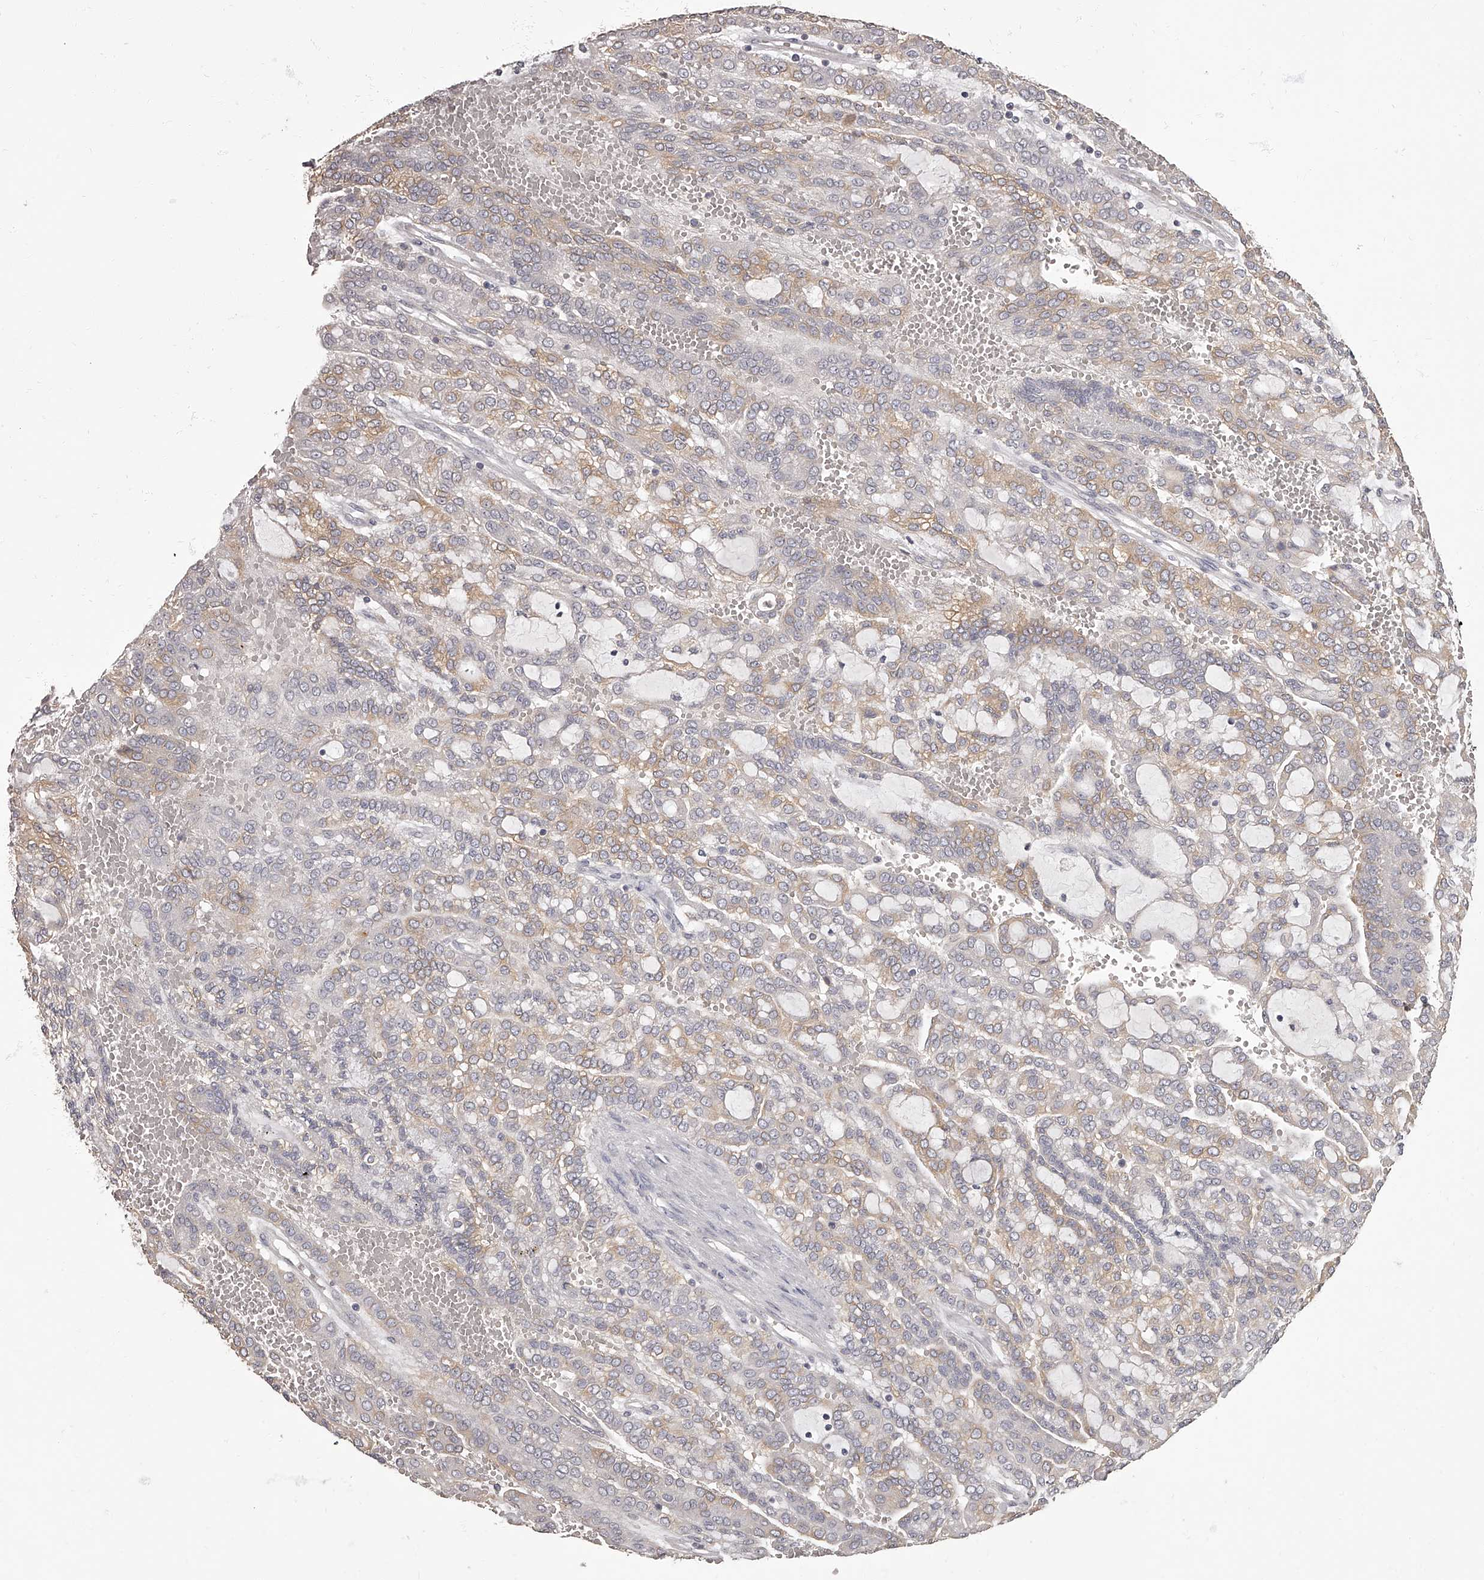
{"staining": {"intensity": "weak", "quantity": "25%-75%", "location": "cytoplasmic/membranous"}, "tissue": "renal cancer", "cell_type": "Tumor cells", "image_type": "cancer", "snomed": [{"axis": "morphology", "description": "Adenocarcinoma, NOS"}, {"axis": "topography", "description": "Kidney"}], "caption": "There is low levels of weak cytoplasmic/membranous staining in tumor cells of renal cancer, as demonstrated by immunohistochemical staining (brown color).", "gene": "APEH", "patient": {"sex": "male", "age": 63}}